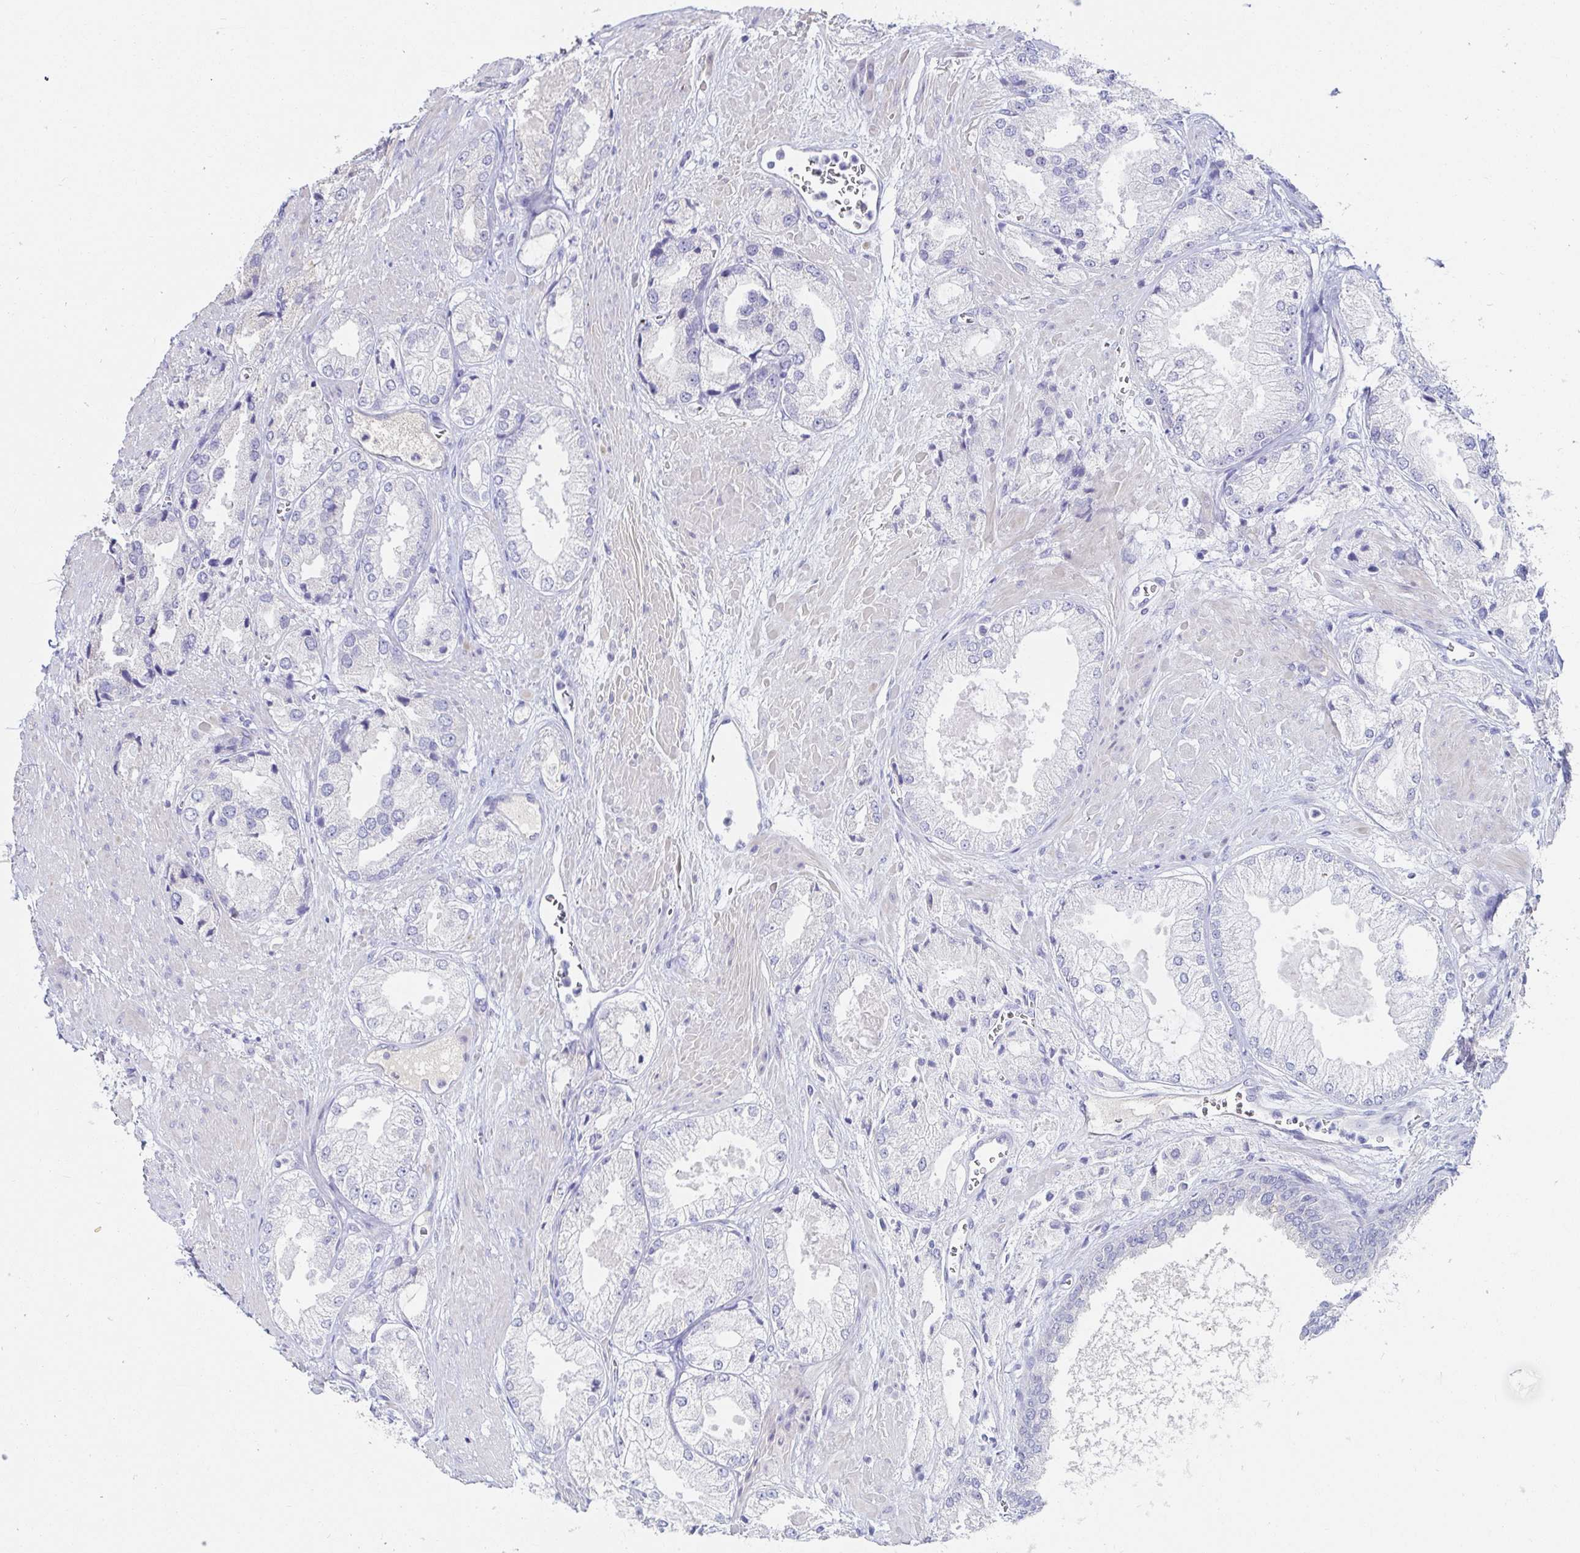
{"staining": {"intensity": "negative", "quantity": "none", "location": "none"}, "tissue": "prostate cancer", "cell_type": "Tumor cells", "image_type": "cancer", "snomed": [{"axis": "morphology", "description": "Adenocarcinoma, High grade"}, {"axis": "topography", "description": "Prostate"}], "caption": "Immunohistochemical staining of human prostate cancer demonstrates no significant staining in tumor cells. The staining was performed using DAB (3,3'-diaminobenzidine) to visualize the protein expression in brown, while the nuclei were stained in blue with hematoxylin (Magnification: 20x).", "gene": "C4orf17", "patient": {"sex": "male", "age": 68}}